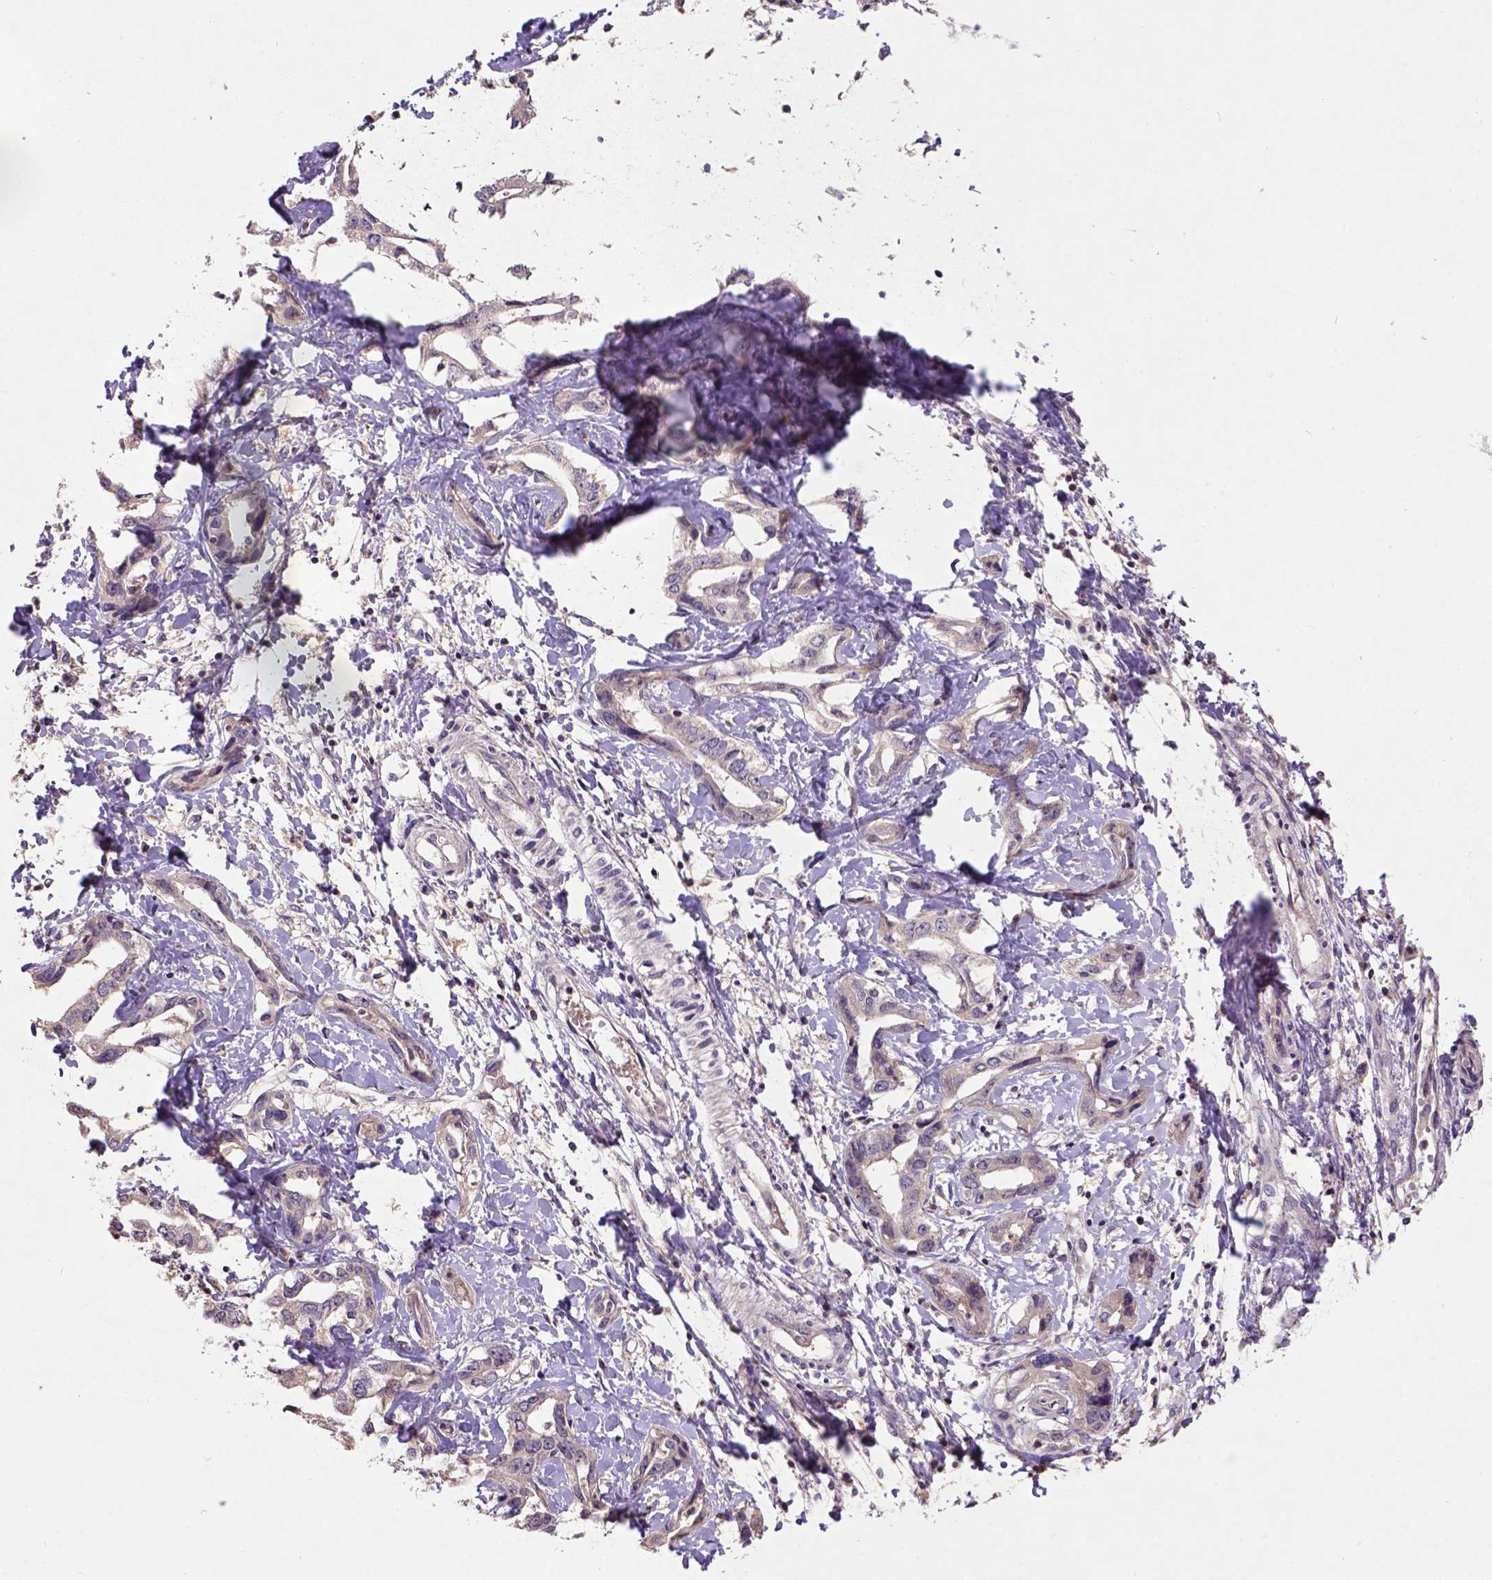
{"staining": {"intensity": "negative", "quantity": "none", "location": "none"}, "tissue": "liver cancer", "cell_type": "Tumor cells", "image_type": "cancer", "snomed": [{"axis": "morphology", "description": "Cholangiocarcinoma"}, {"axis": "topography", "description": "Liver"}], "caption": "A photomicrograph of human liver cancer (cholangiocarcinoma) is negative for staining in tumor cells. (DAB IHC, high magnification).", "gene": "KBTBD8", "patient": {"sex": "male", "age": 59}}